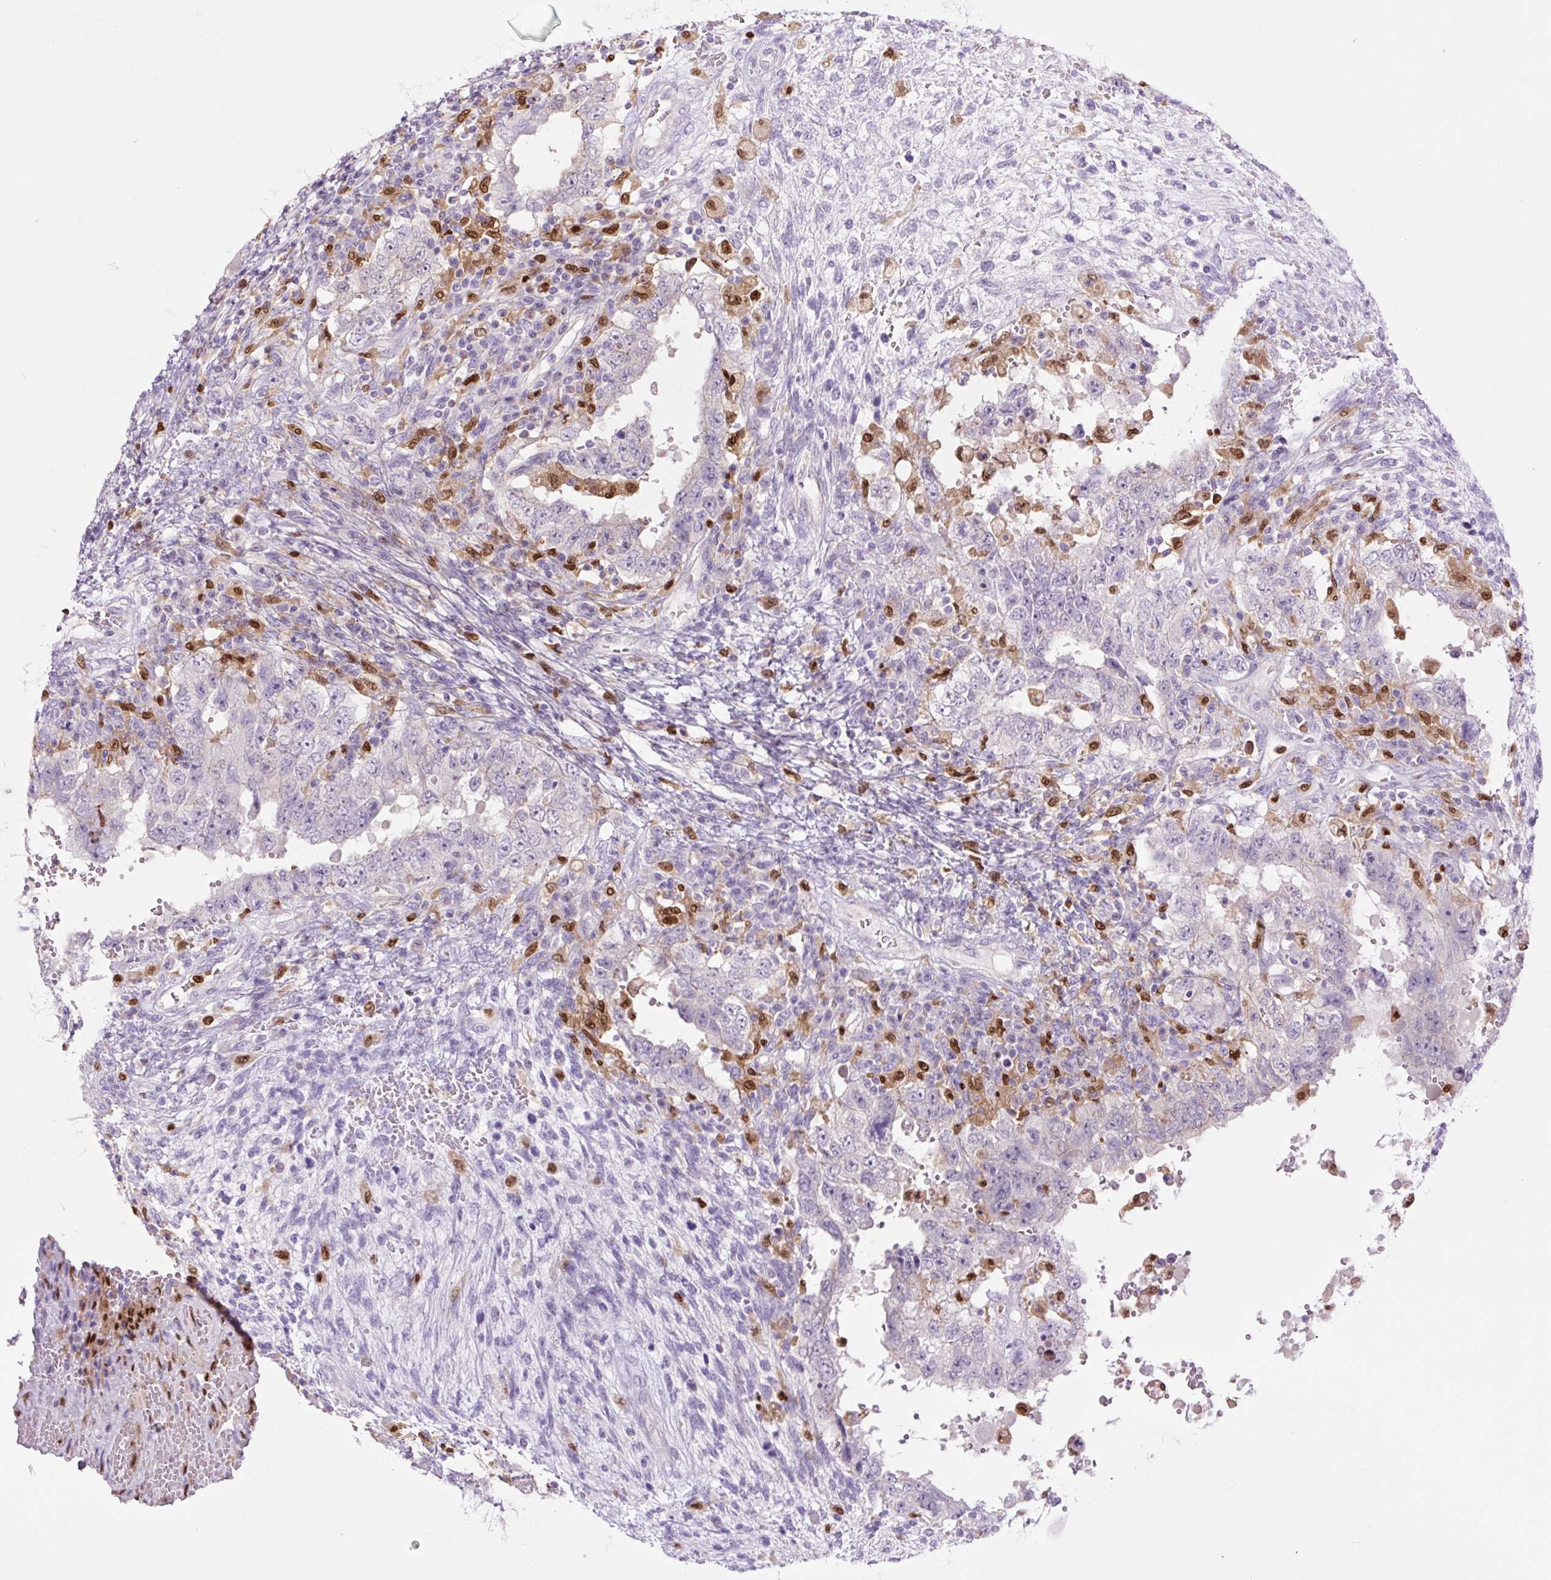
{"staining": {"intensity": "negative", "quantity": "none", "location": "none"}, "tissue": "testis cancer", "cell_type": "Tumor cells", "image_type": "cancer", "snomed": [{"axis": "morphology", "description": "Carcinoma, Embryonal, NOS"}, {"axis": "topography", "description": "Testis"}], "caption": "Immunohistochemical staining of human embryonal carcinoma (testis) demonstrates no significant staining in tumor cells.", "gene": "SPI1", "patient": {"sex": "male", "age": 26}}